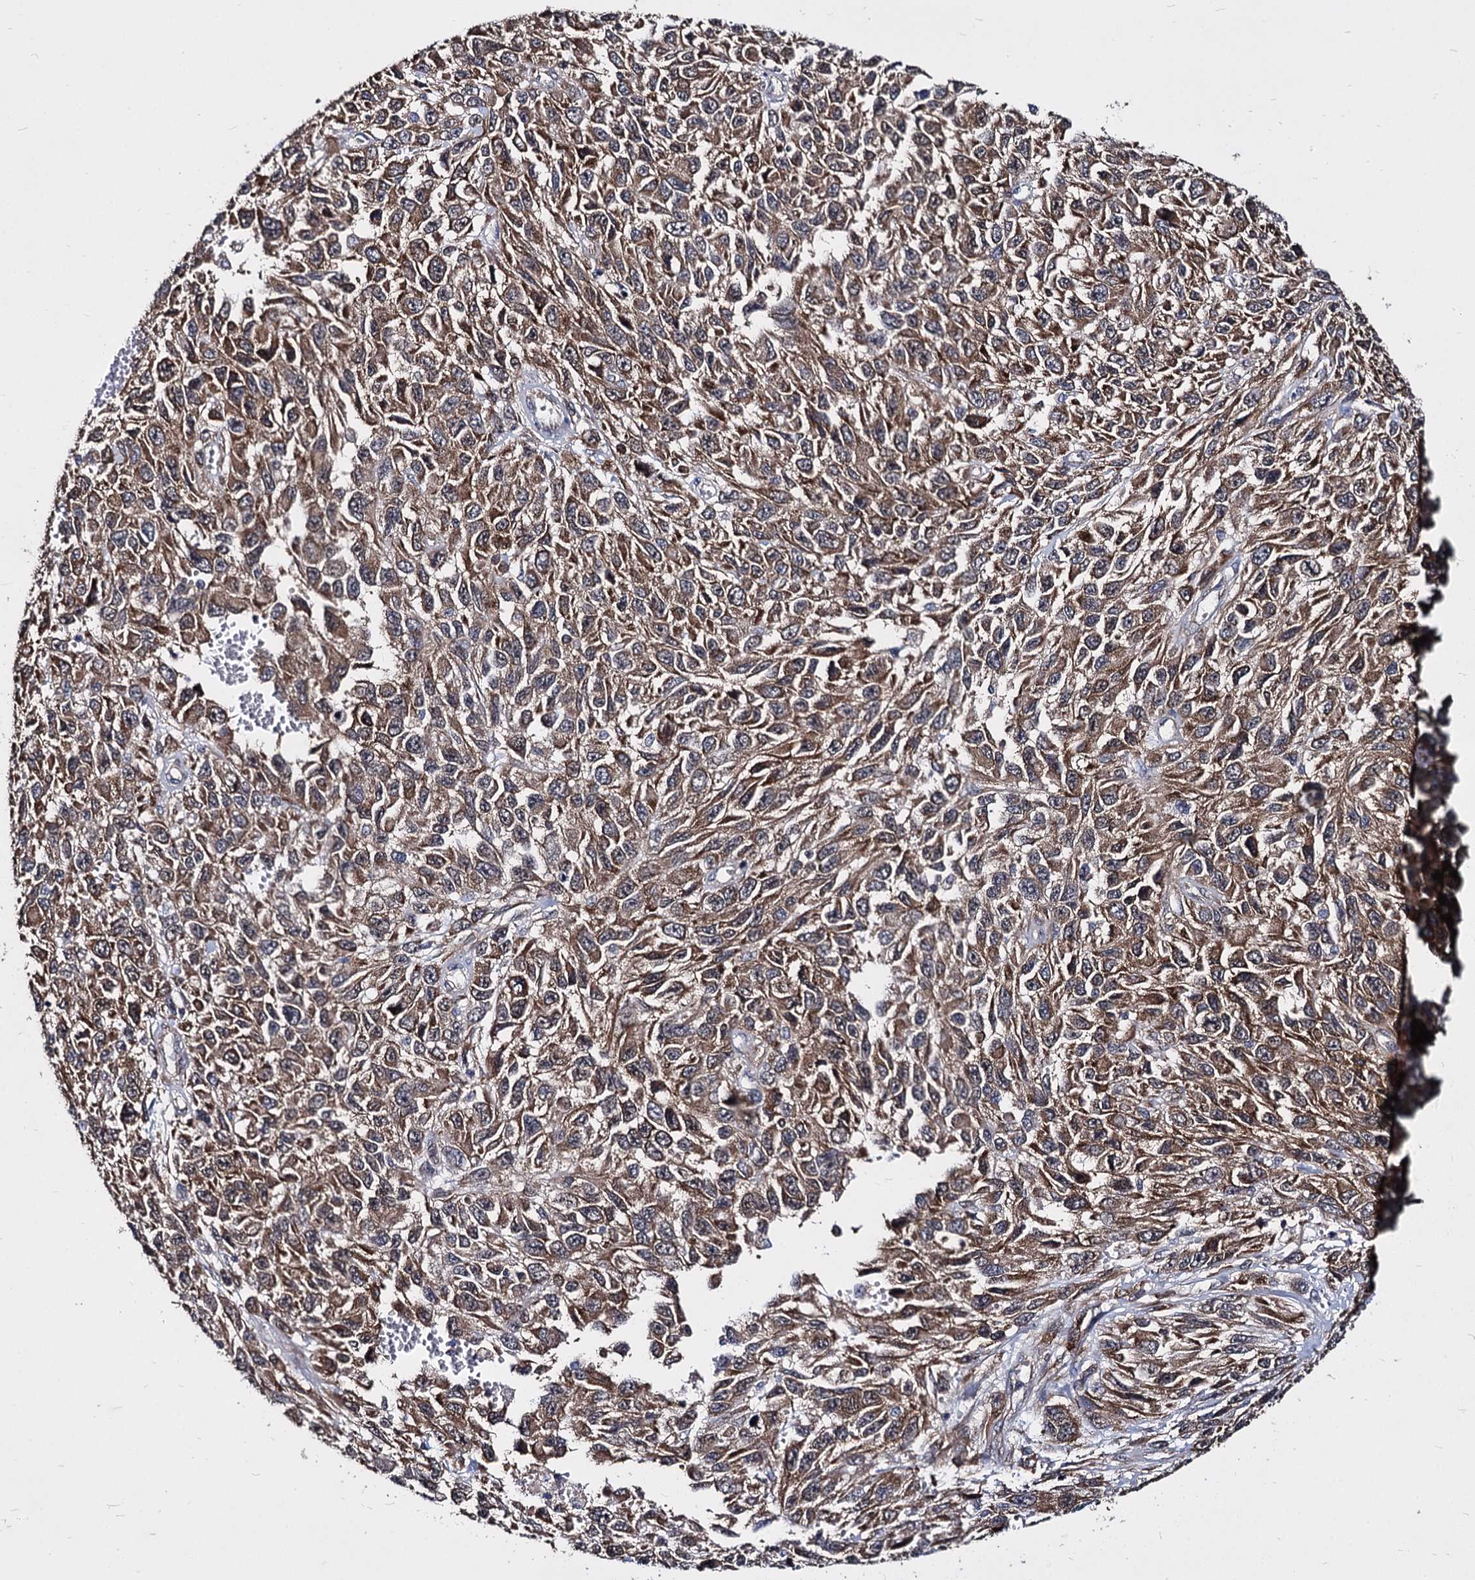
{"staining": {"intensity": "moderate", "quantity": ">75%", "location": "cytoplasmic/membranous"}, "tissue": "melanoma", "cell_type": "Tumor cells", "image_type": "cancer", "snomed": [{"axis": "morphology", "description": "Normal tissue, NOS"}, {"axis": "morphology", "description": "Malignant melanoma, NOS"}, {"axis": "topography", "description": "Skin"}], "caption": "Immunohistochemical staining of melanoma exhibits moderate cytoplasmic/membranous protein staining in about >75% of tumor cells. (DAB (3,3'-diaminobenzidine) = brown stain, brightfield microscopy at high magnification).", "gene": "NME1", "patient": {"sex": "female", "age": 96}}